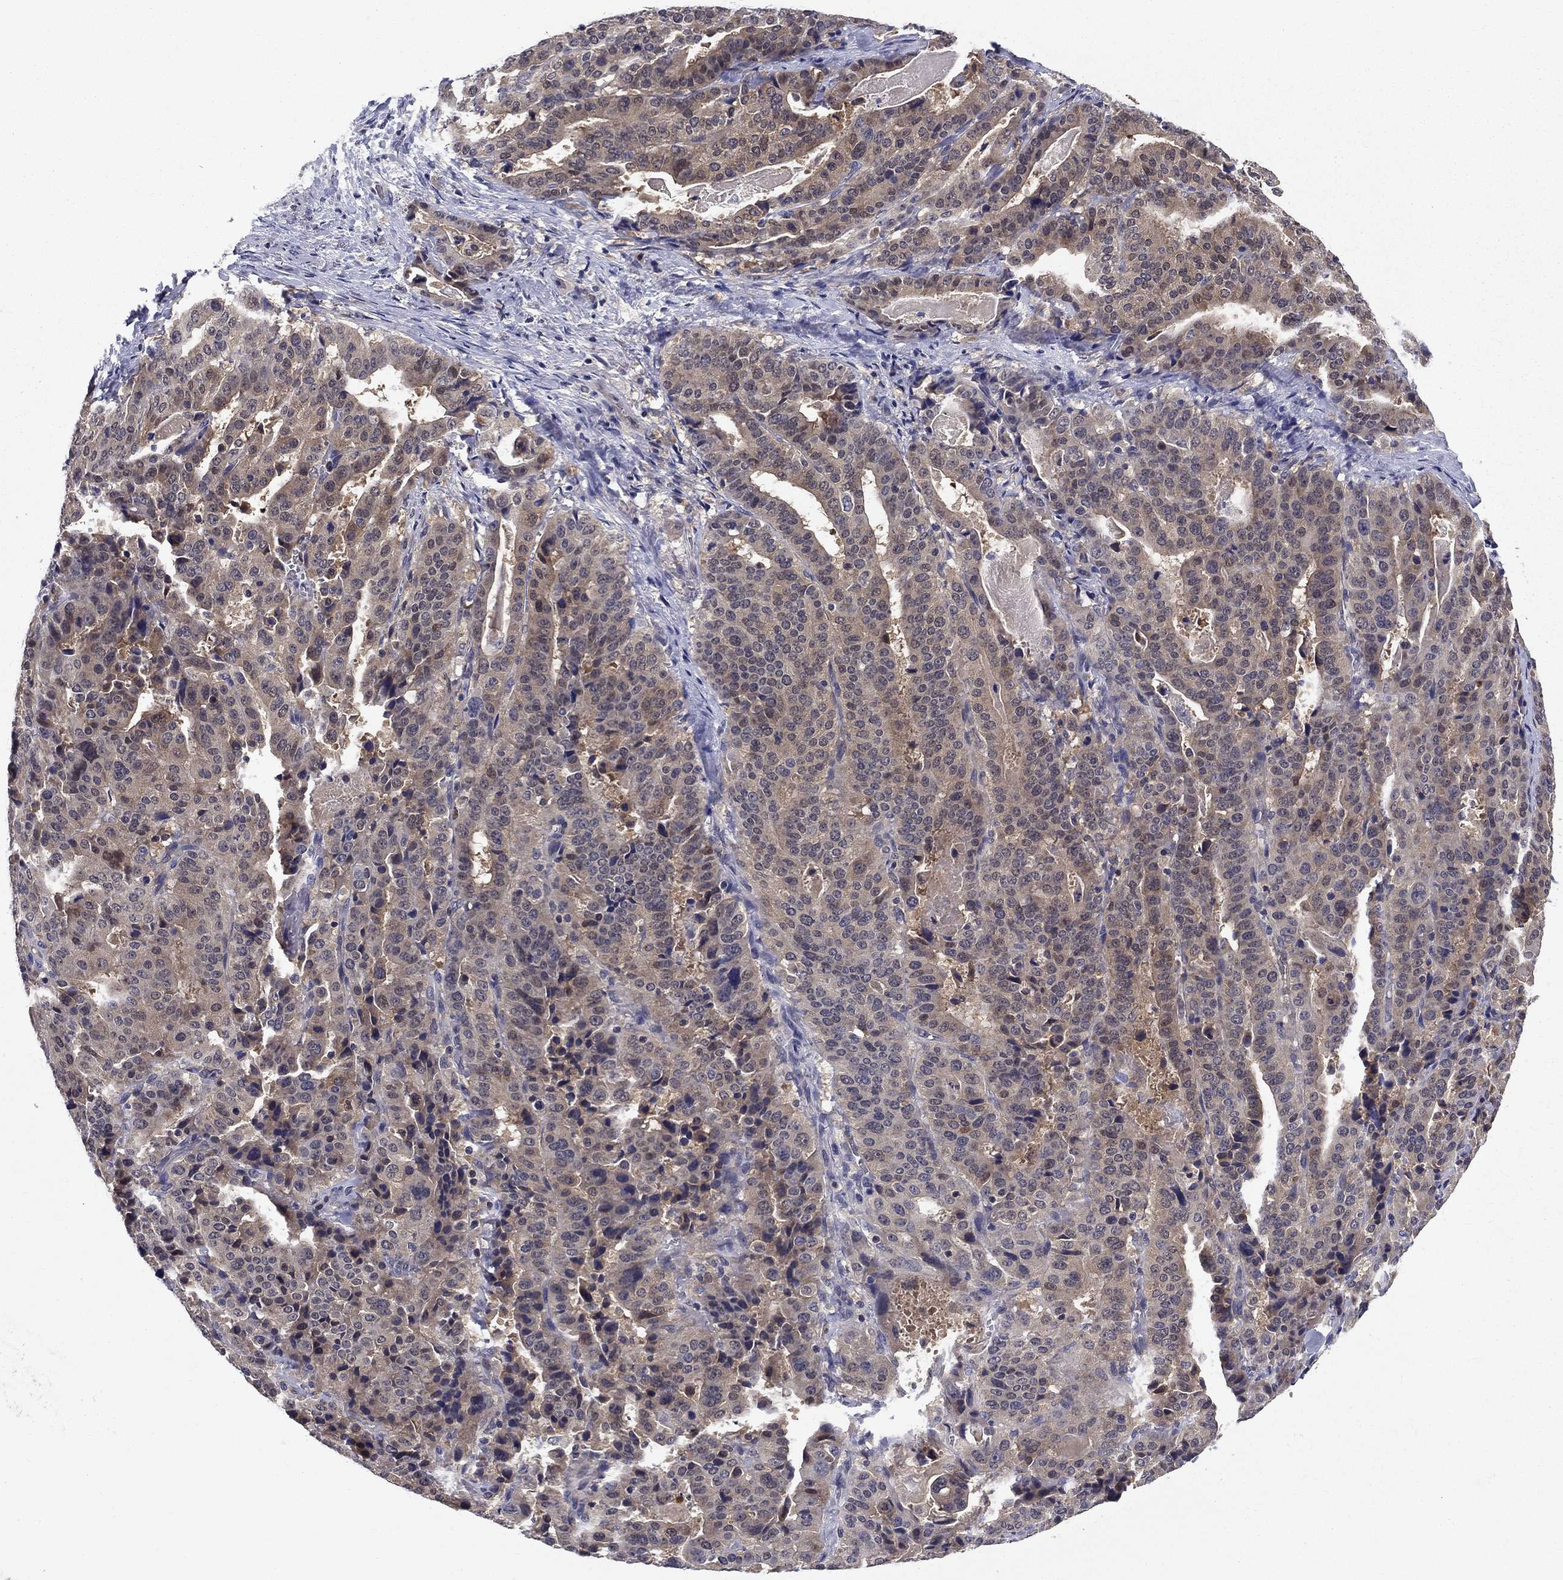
{"staining": {"intensity": "weak", "quantity": ">75%", "location": "cytoplasmic/membranous"}, "tissue": "stomach cancer", "cell_type": "Tumor cells", "image_type": "cancer", "snomed": [{"axis": "morphology", "description": "Adenocarcinoma, NOS"}, {"axis": "topography", "description": "Stomach"}], "caption": "This is an image of IHC staining of stomach cancer, which shows weak positivity in the cytoplasmic/membranous of tumor cells.", "gene": "GLTP", "patient": {"sex": "male", "age": 48}}